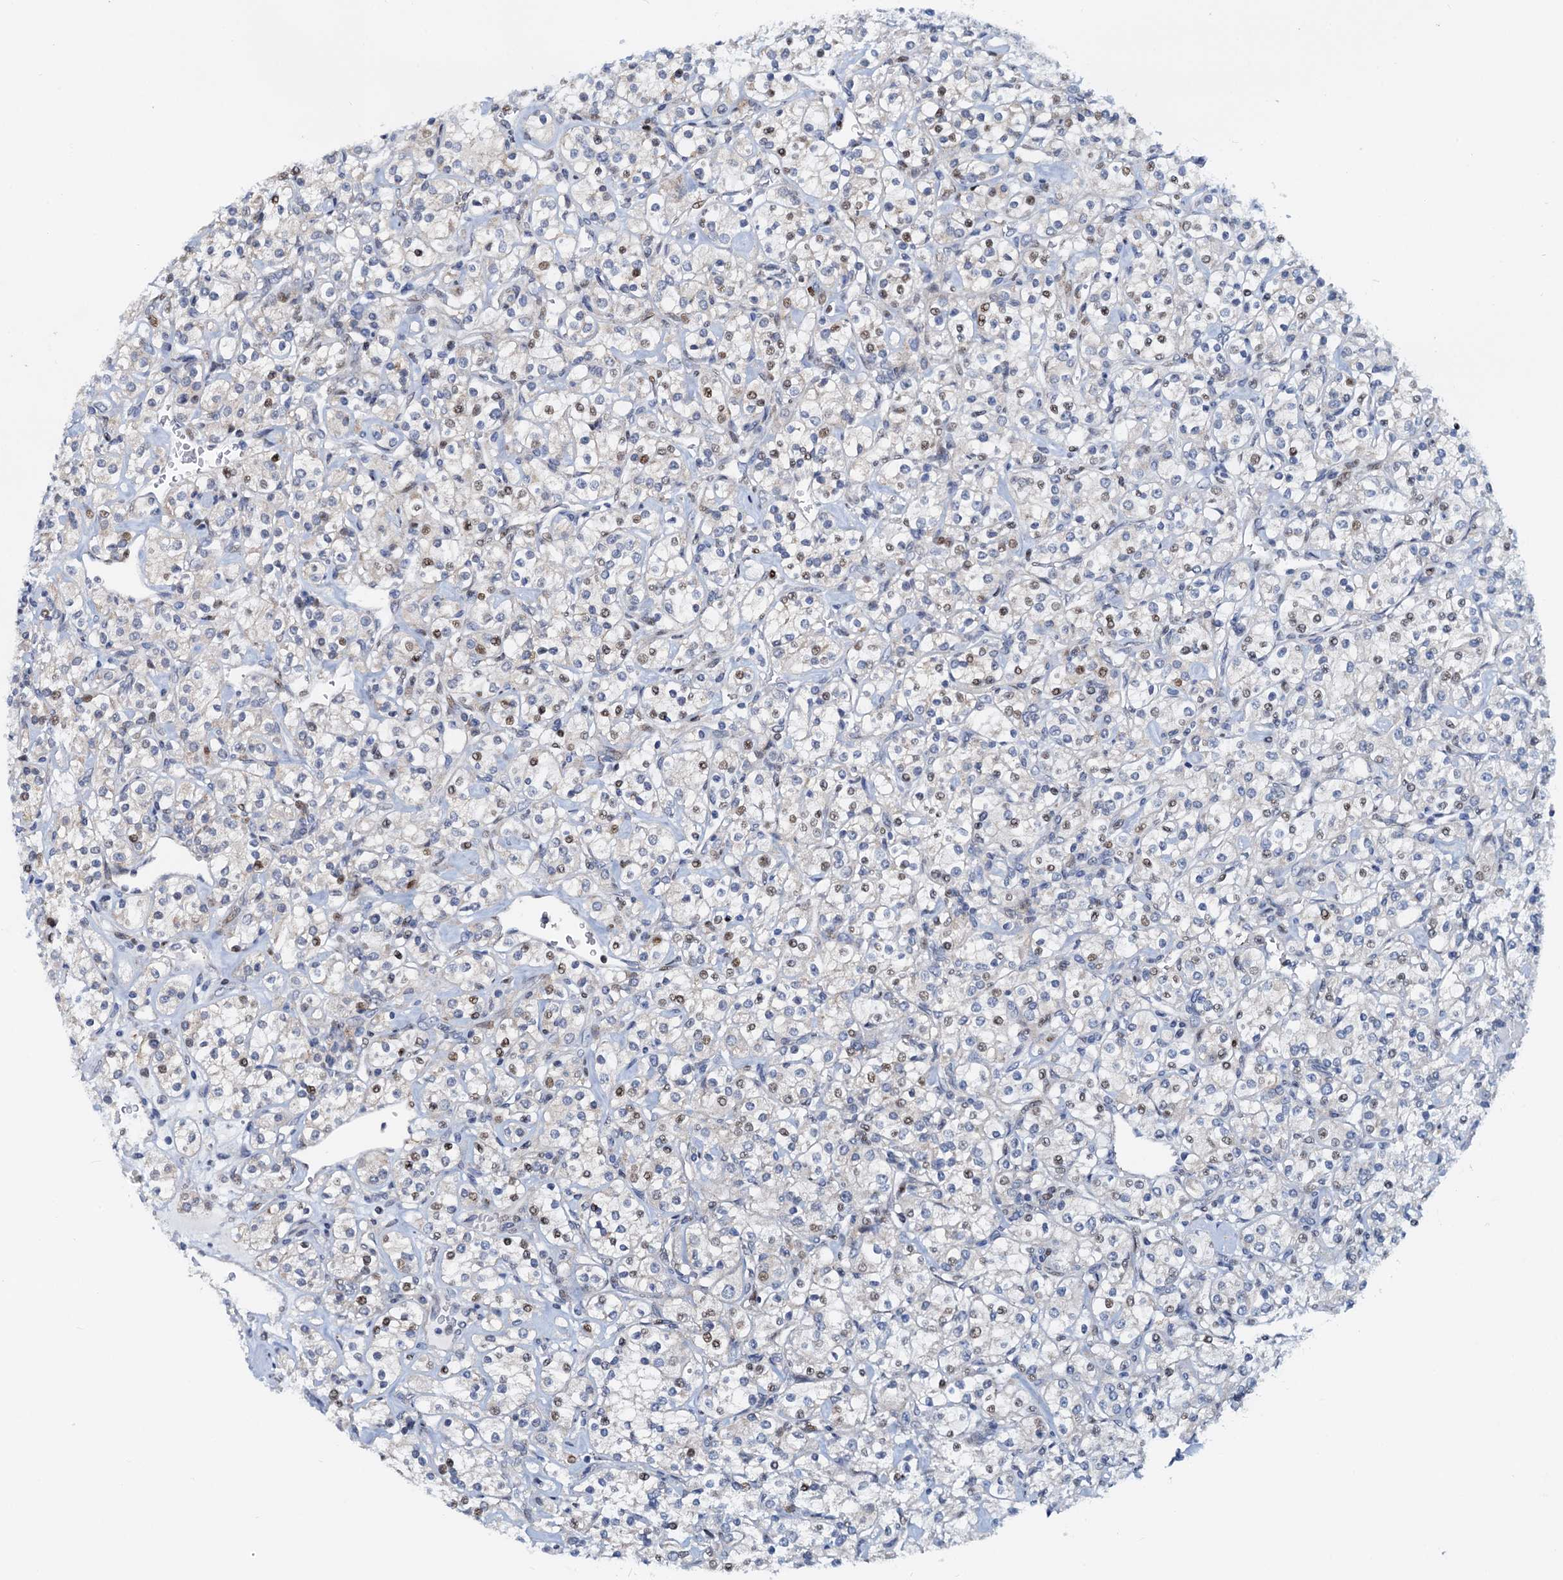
{"staining": {"intensity": "moderate", "quantity": "<25%", "location": "nuclear"}, "tissue": "renal cancer", "cell_type": "Tumor cells", "image_type": "cancer", "snomed": [{"axis": "morphology", "description": "Adenocarcinoma, NOS"}, {"axis": "topography", "description": "Kidney"}], "caption": "A photomicrograph of human renal cancer stained for a protein exhibits moderate nuclear brown staining in tumor cells. (Stains: DAB (3,3'-diaminobenzidine) in brown, nuclei in blue, Microscopy: brightfield microscopy at high magnification).", "gene": "PTGES3", "patient": {"sex": "male", "age": 77}}